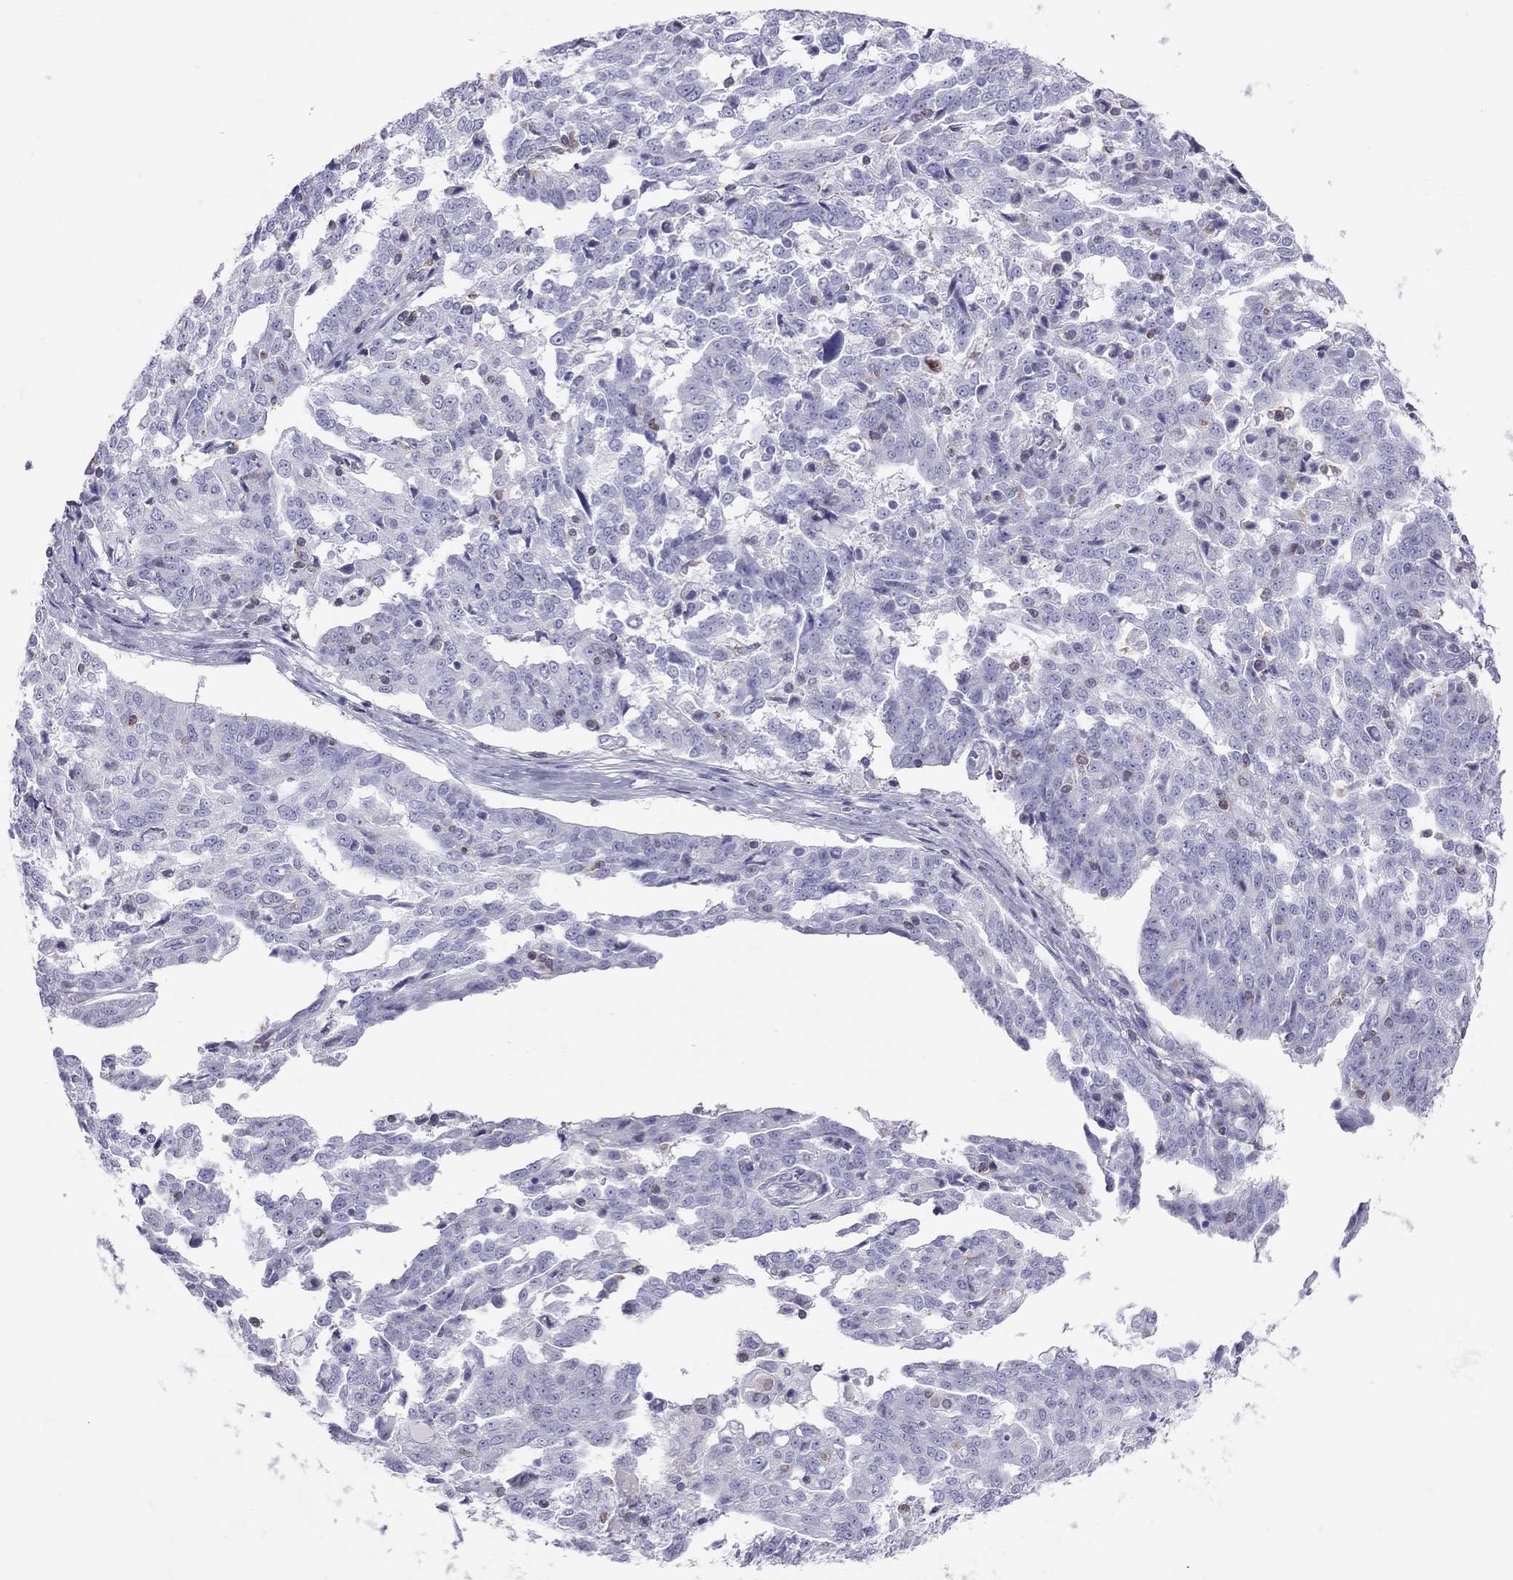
{"staining": {"intensity": "negative", "quantity": "none", "location": "none"}, "tissue": "ovarian cancer", "cell_type": "Tumor cells", "image_type": "cancer", "snomed": [{"axis": "morphology", "description": "Cystadenocarcinoma, serous, NOS"}, {"axis": "topography", "description": "Ovary"}], "caption": "The image shows no staining of tumor cells in ovarian cancer (serous cystadenocarcinoma). The staining is performed using DAB (3,3'-diaminobenzidine) brown chromogen with nuclei counter-stained in using hematoxylin.", "gene": "STAG3", "patient": {"sex": "female", "age": 67}}